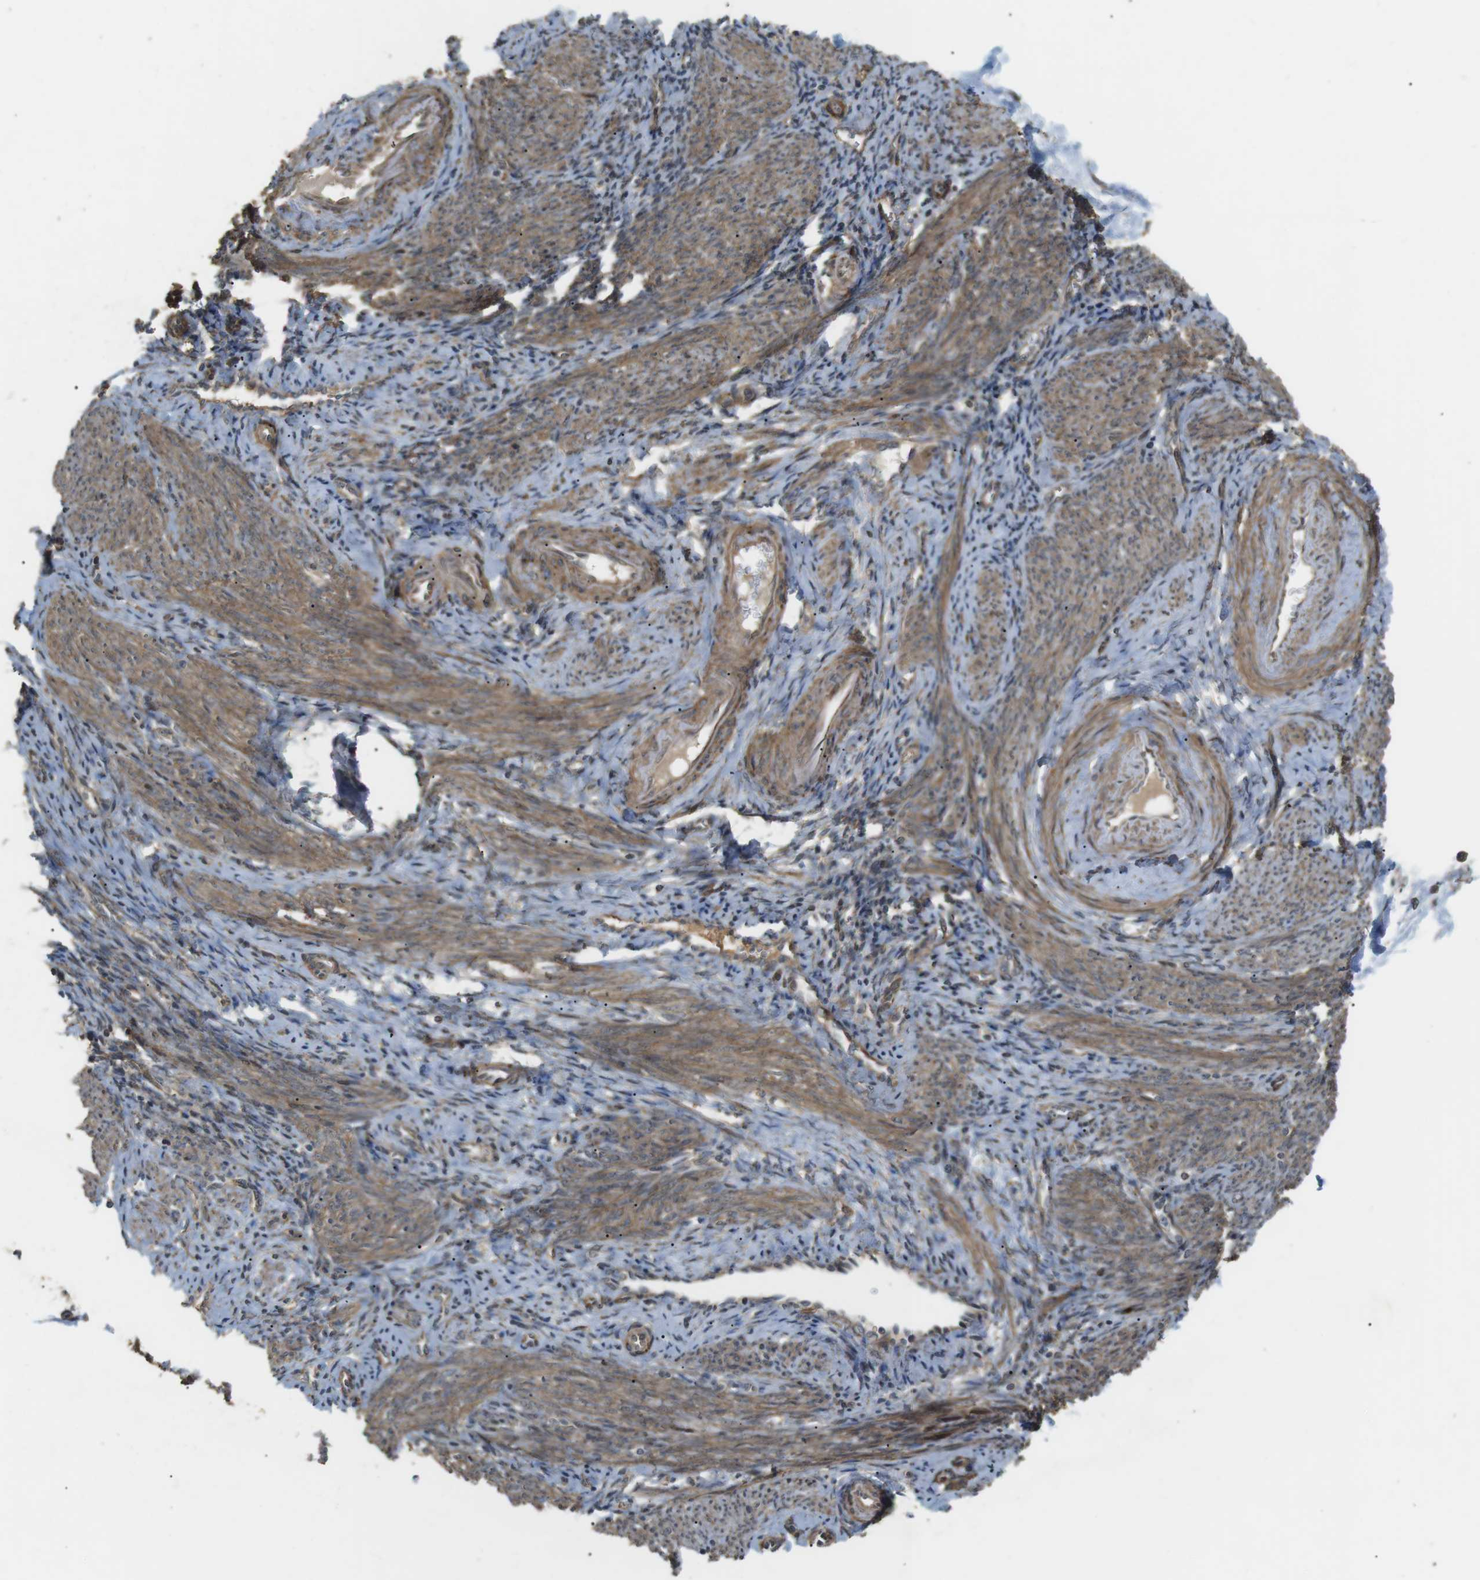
{"staining": {"intensity": "moderate", "quantity": "<25%", "location": "cytoplasmic/membranous"}, "tissue": "endometrium", "cell_type": "Cells in endometrial stroma", "image_type": "normal", "snomed": [{"axis": "morphology", "description": "Normal tissue, NOS"}, {"axis": "topography", "description": "Endometrium"}], "caption": "An IHC micrograph of normal tissue is shown. Protein staining in brown shows moderate cytoplasmic/membranous positivity in endometrium within cells in endometrial stroma. Nuclei are stained in blue.", "gene": "KANK2", "patient": {"sex": "female", "age": 50}}